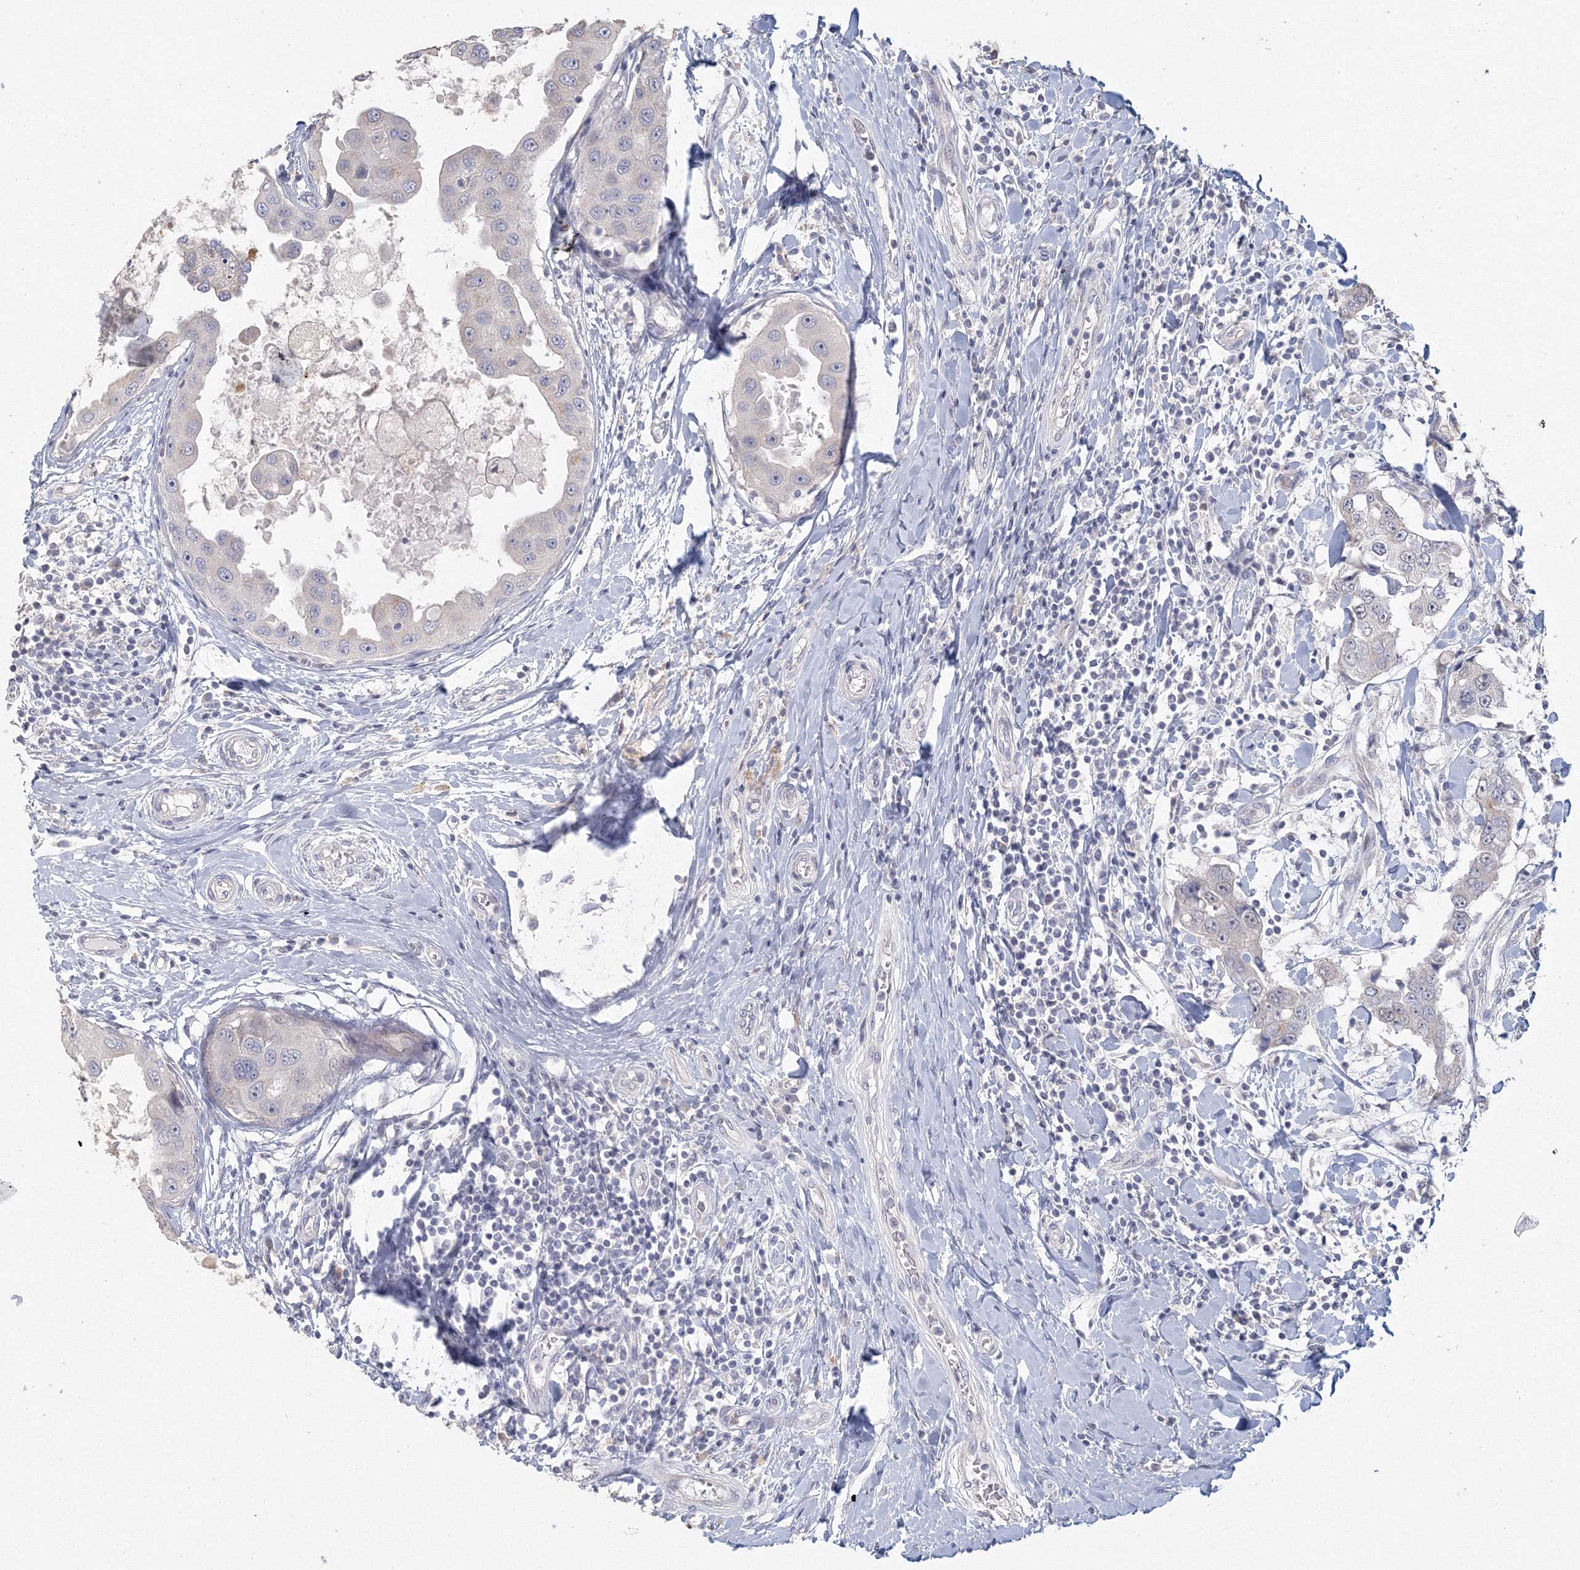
{"staining": {"intensity": "negative", "quantity": "none", "location": "none"}, "tissue": "breast cancer", "cell_type": "Tumor cells", "image_type": "cancer", "snomed": [{"axis": "morphology", "description": "Duct carcinoma"}, {"axis": "topography", "description": "Breast"}], "caption": "Immunohistochemistry (IHC) image of neoplastic tissue: human breast cancer stained with DAB (3,3'-diaminobenzidine) displays no significant protein positivity in tumor cells. (Immunohistochemistry (IHC), brightfield microscopy, high magnification).", "gene": "TACC2", "patient": {"sex": "female", "age": 27}}